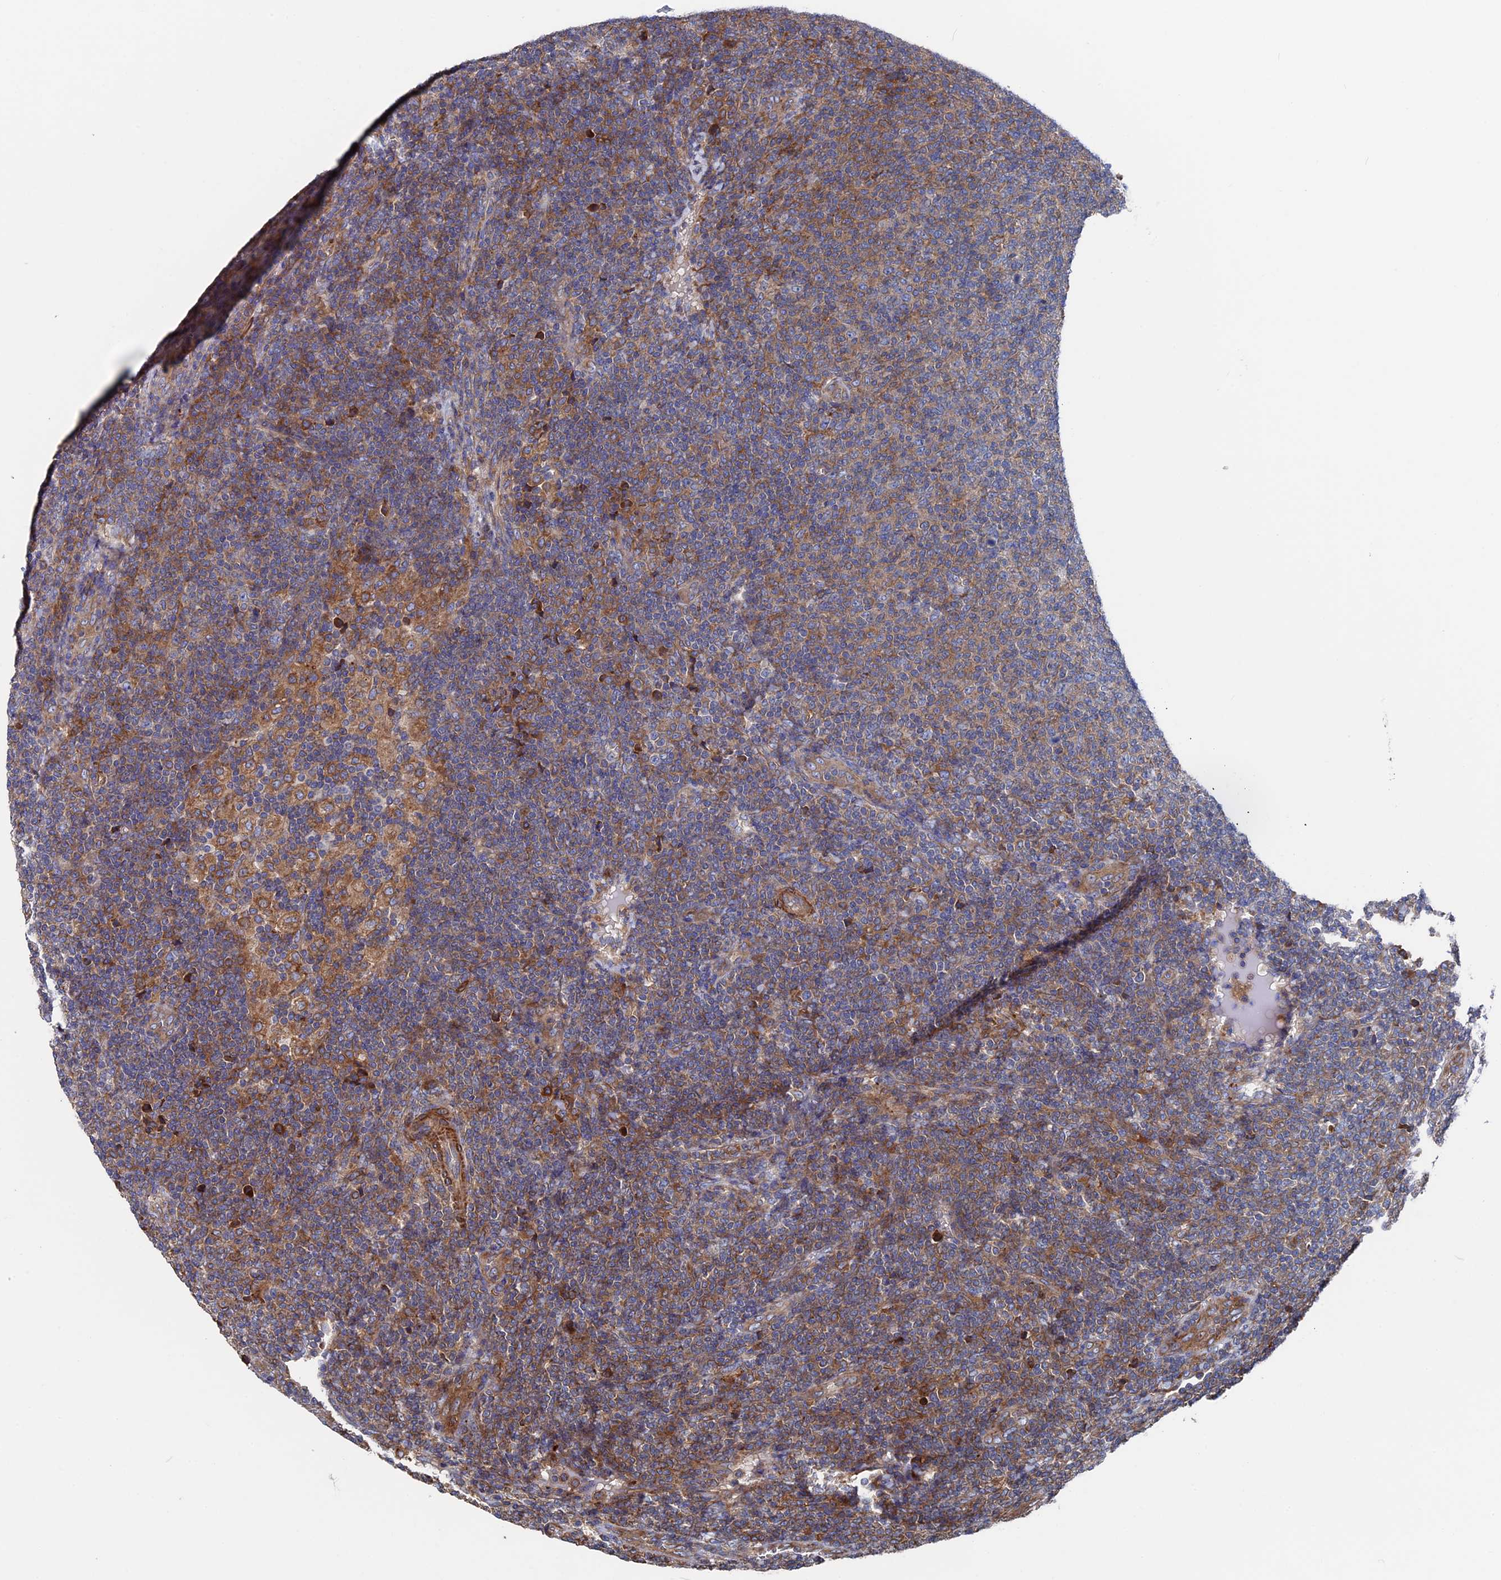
{"staining": {"intensity": "moderate", "quantity": "25%-75%", "location": "cytoplasmic/membranous"}, "tissue": "lymphoma", "cell_type": "Tumor cells", "image_type": "cancer", "snomed": [{"axis": "morphology", "description": "Malignant lymphoma, non-Hodgkin's type, Low grade"}, {"axis": "topography", "description": "Lymph node"}], "caption": "A brown stain labels moderate cytoplasmic/membranous positivity of a protein in human lymphoma tumor cells. The staining is performed using DAB (3,3'-diaminobenzidine) brown chromogen to label protein expression. The nuclei are counter-stained blue using hematoxylin.", "gene": "DNAJC3", "patient": {"sex": "male", "age": 66}}